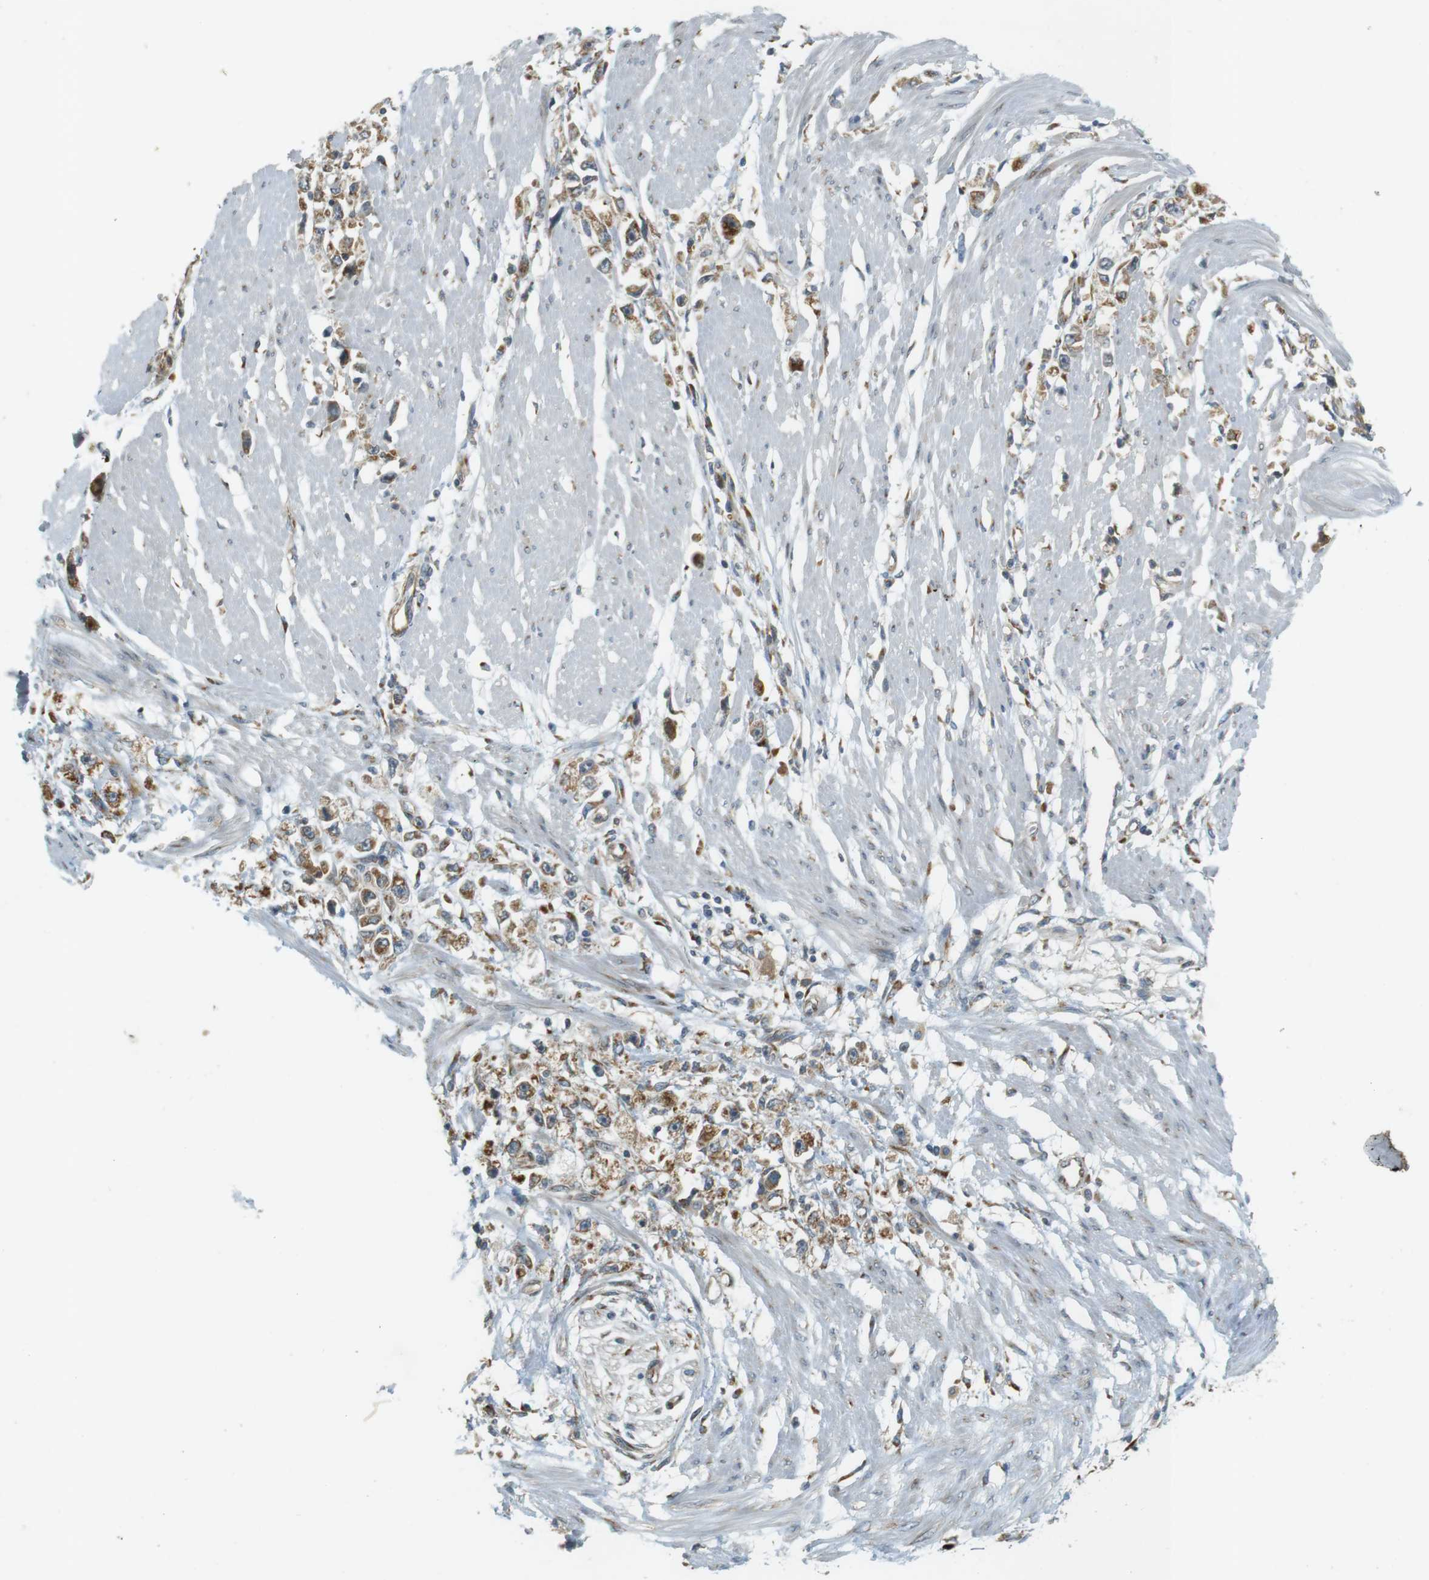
{"staining": {"intensity": "moderate", "quantity": "25%-75%", "location": "cytoplasmic/membranous"}, "tissue": "stomach cancer", "cell_type": "Tumor cells", "image_type": "cancer", "snomed": [{"axis": "morphology", "description": "Adenocarcinoma, NOS"}, {"axis": "topography", "description": "Stomach, lower"}], "caption": "Tumor cells show medium levels of moderate cytoplasmic/membranous positivity in about 25%-75% of cells in adenocarcinoma (stomach).", "gene": "SLC41A1", "patient": {"sex": "female", "age": 93}}